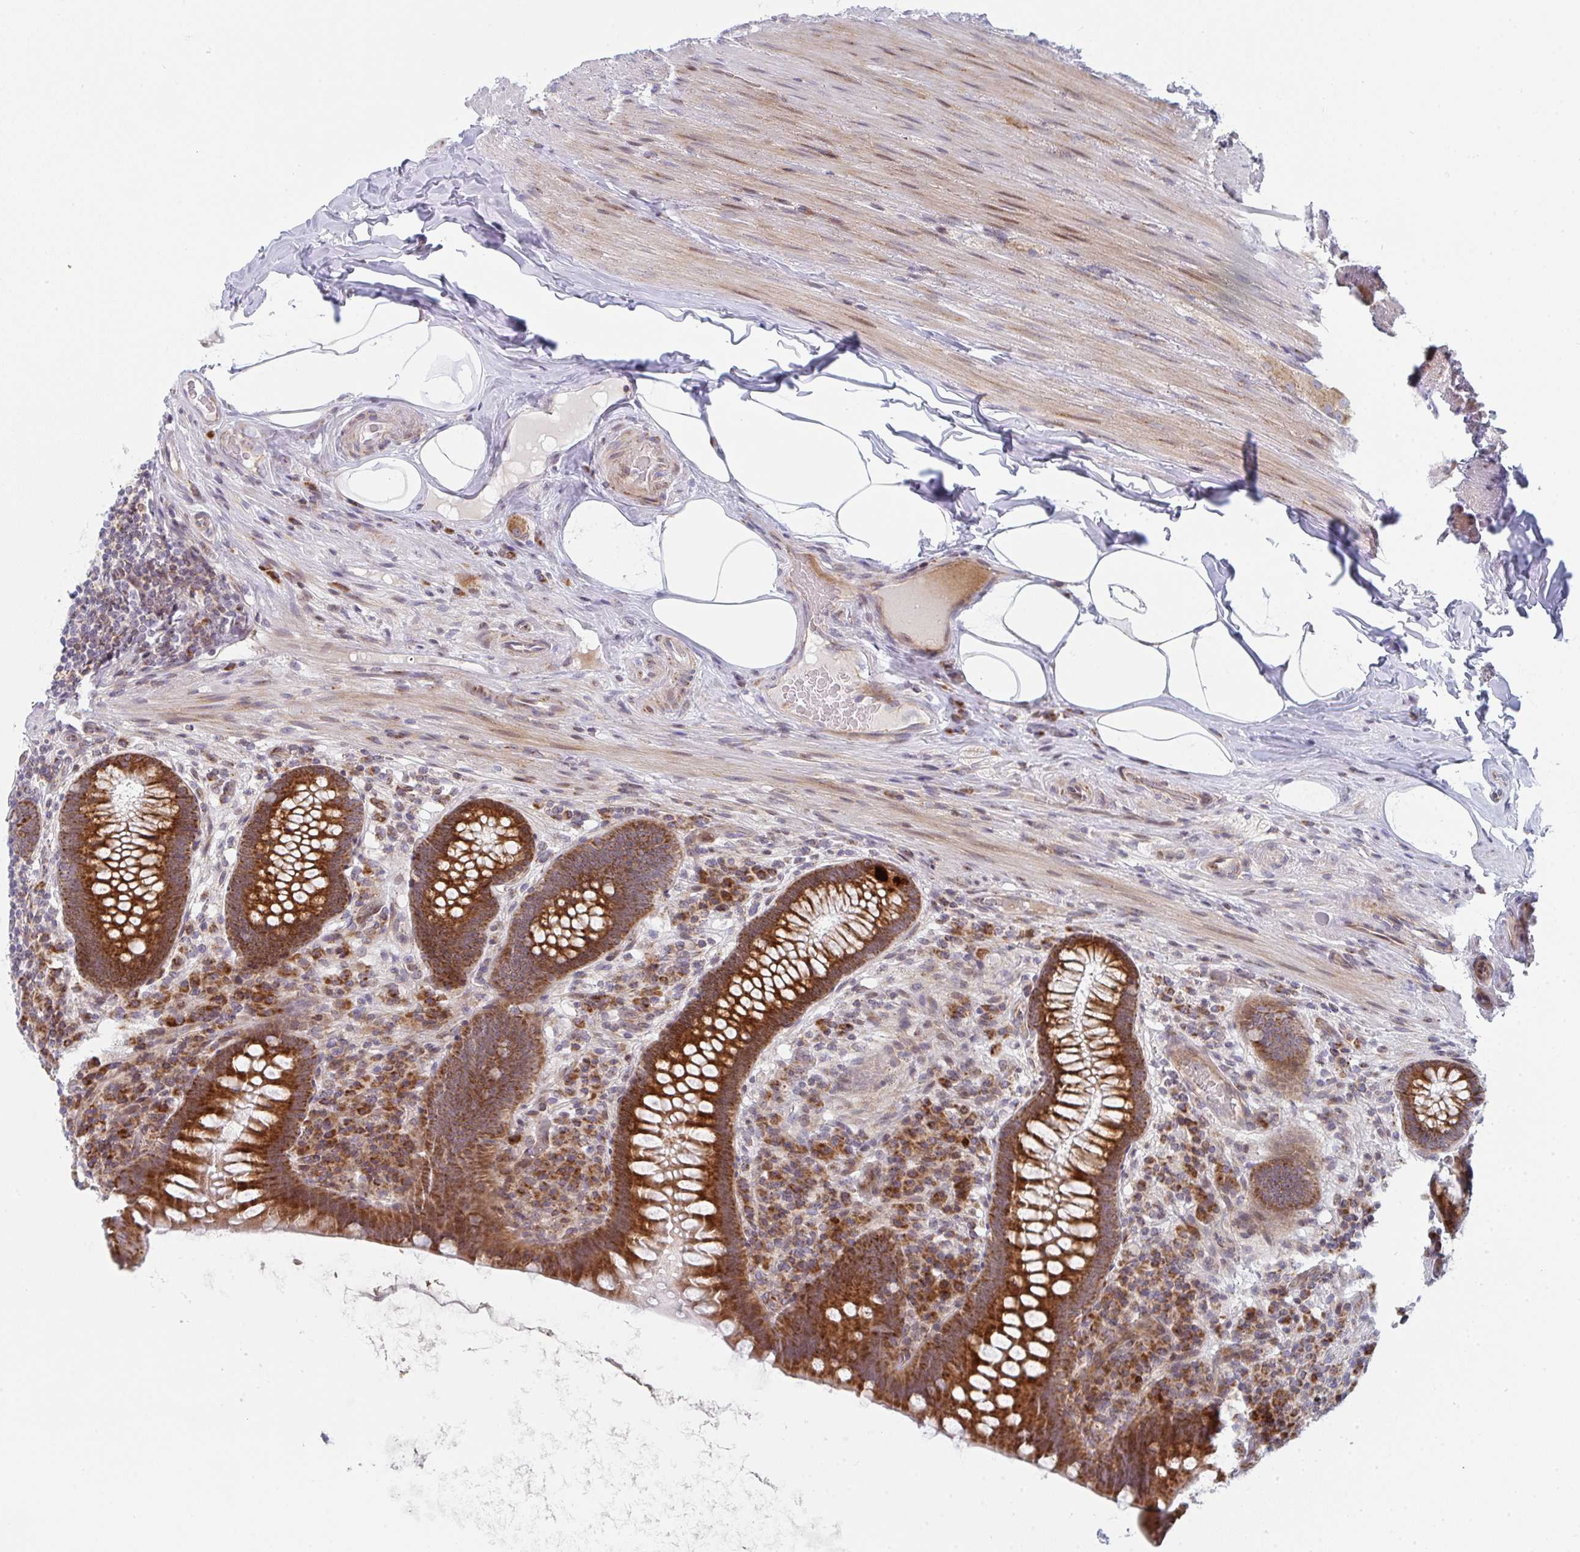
{"staining": {"intensity": "strong", "quantity": ">75%", "location": "cytoplasmic/membranous"}, "tissue": "appendix", "cell_type": "Glandular cells", "image_type": "normal", "snomed": [{"axis": "morphology", "description": "Normal tissue, NOS"}, {"axis": "topography", "description": "Appendix"}], "caption": "Protein analysis of benign appendix displays strong cytoplasmic/membranous staining in approximately >75% of glandular cells. (DAB (3,3'-diaminobenzidine) IHC with brightfield microscopy, high magnification).", "gene": "PRKCH", "patient": {"sex": "male", "age": 71}}